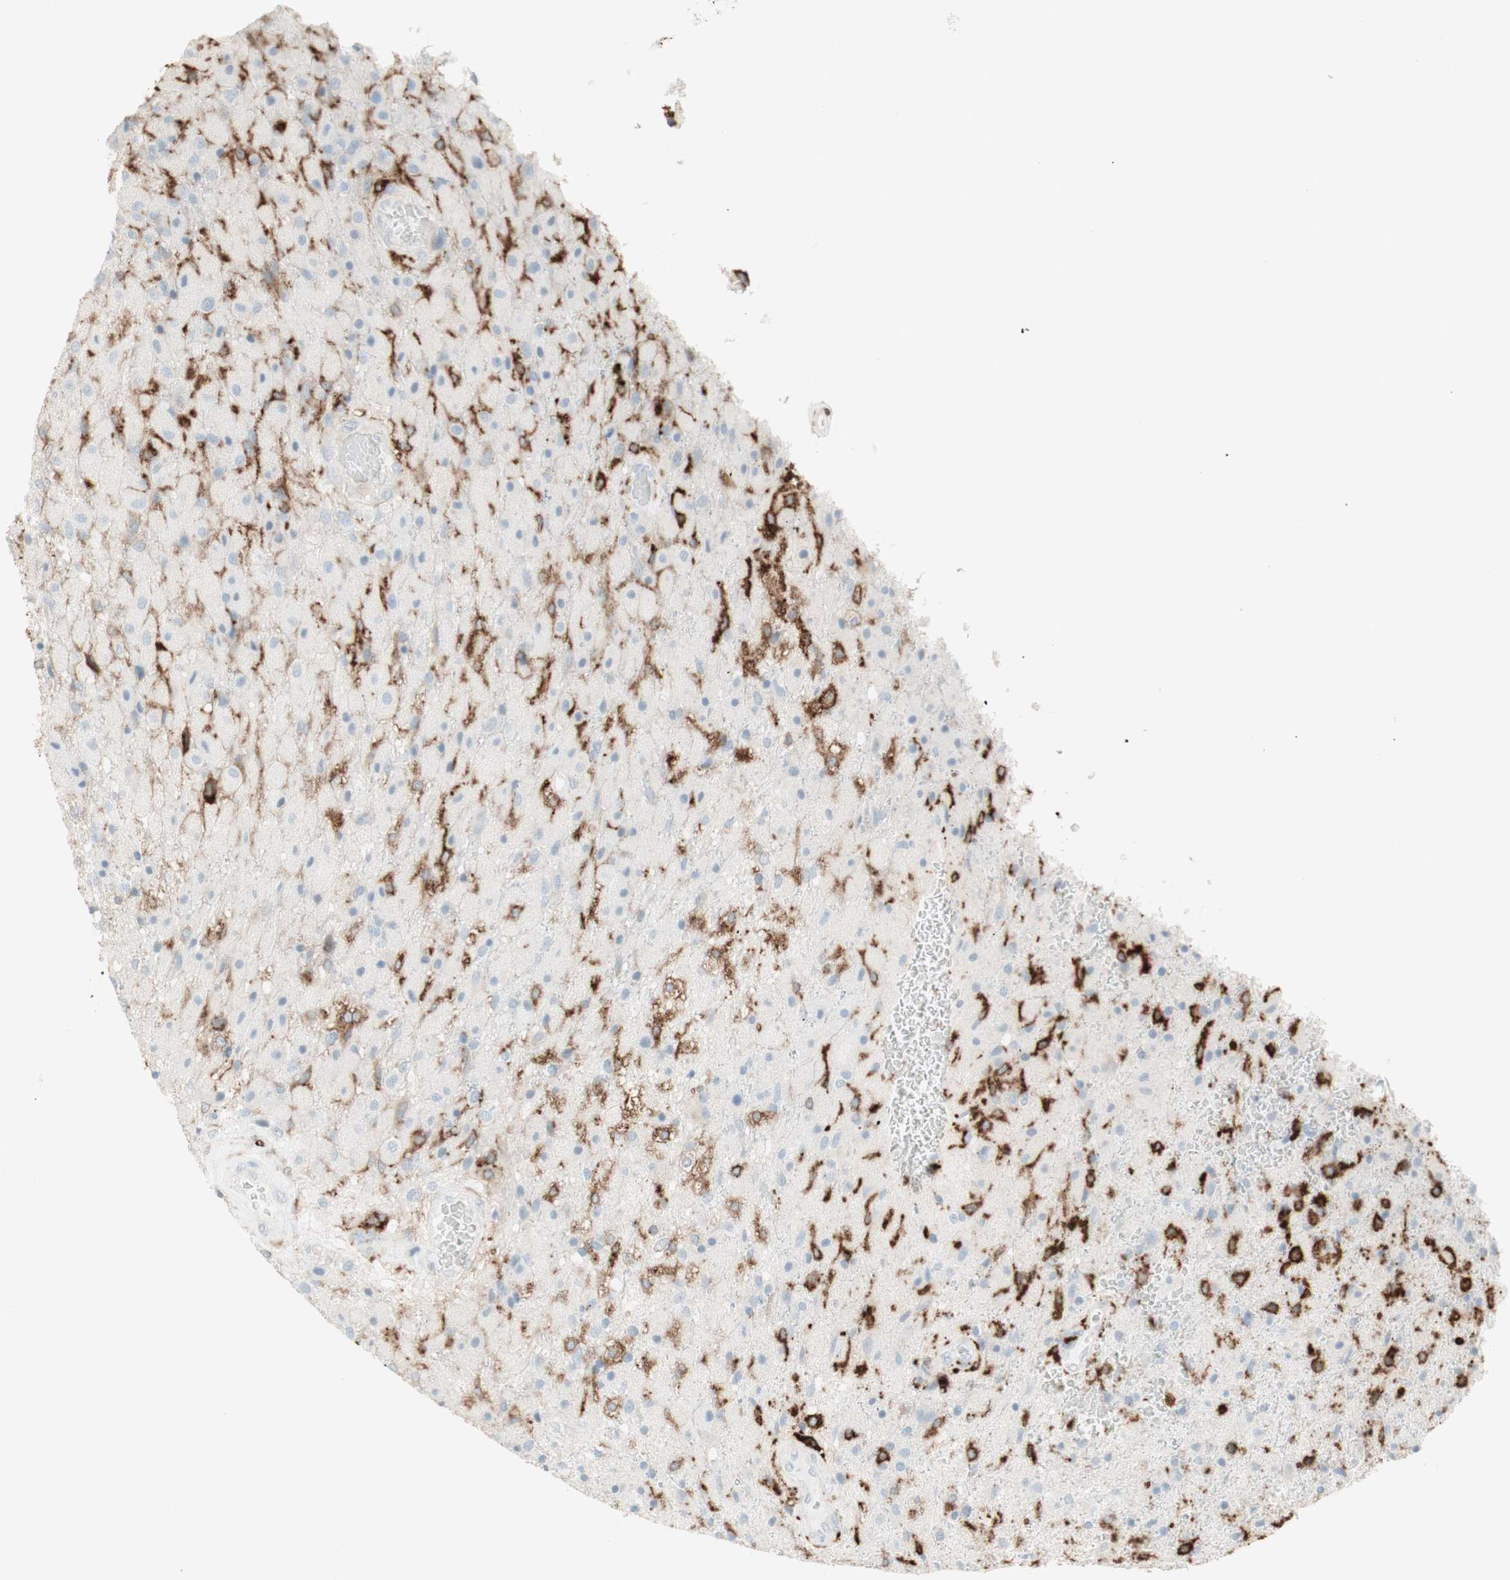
{"staining": {"intensity": "negative", "quantity": "none", "location": "none"}, "tissue": "glioma", "cell_type": "Tumor cells", "image_type": "cancer", "snomed": [{"axis": "morphology", "description": "Normal tissue, NOS"}, {"axis": "morphology", "description": "Glioma, malignant, High grade"}, {"axis": "topography", "description": "Cerebral cortex"}], "caption": "Immunohistochemical staining of human high-grade glioma (malignant) reveals no significant expression in tumor cells. (DAB IHC visualized using brightfield microscopy, high magnification).", "gene": "HLA-DPB1", "patient": {"sex": "male", "age": 77}}